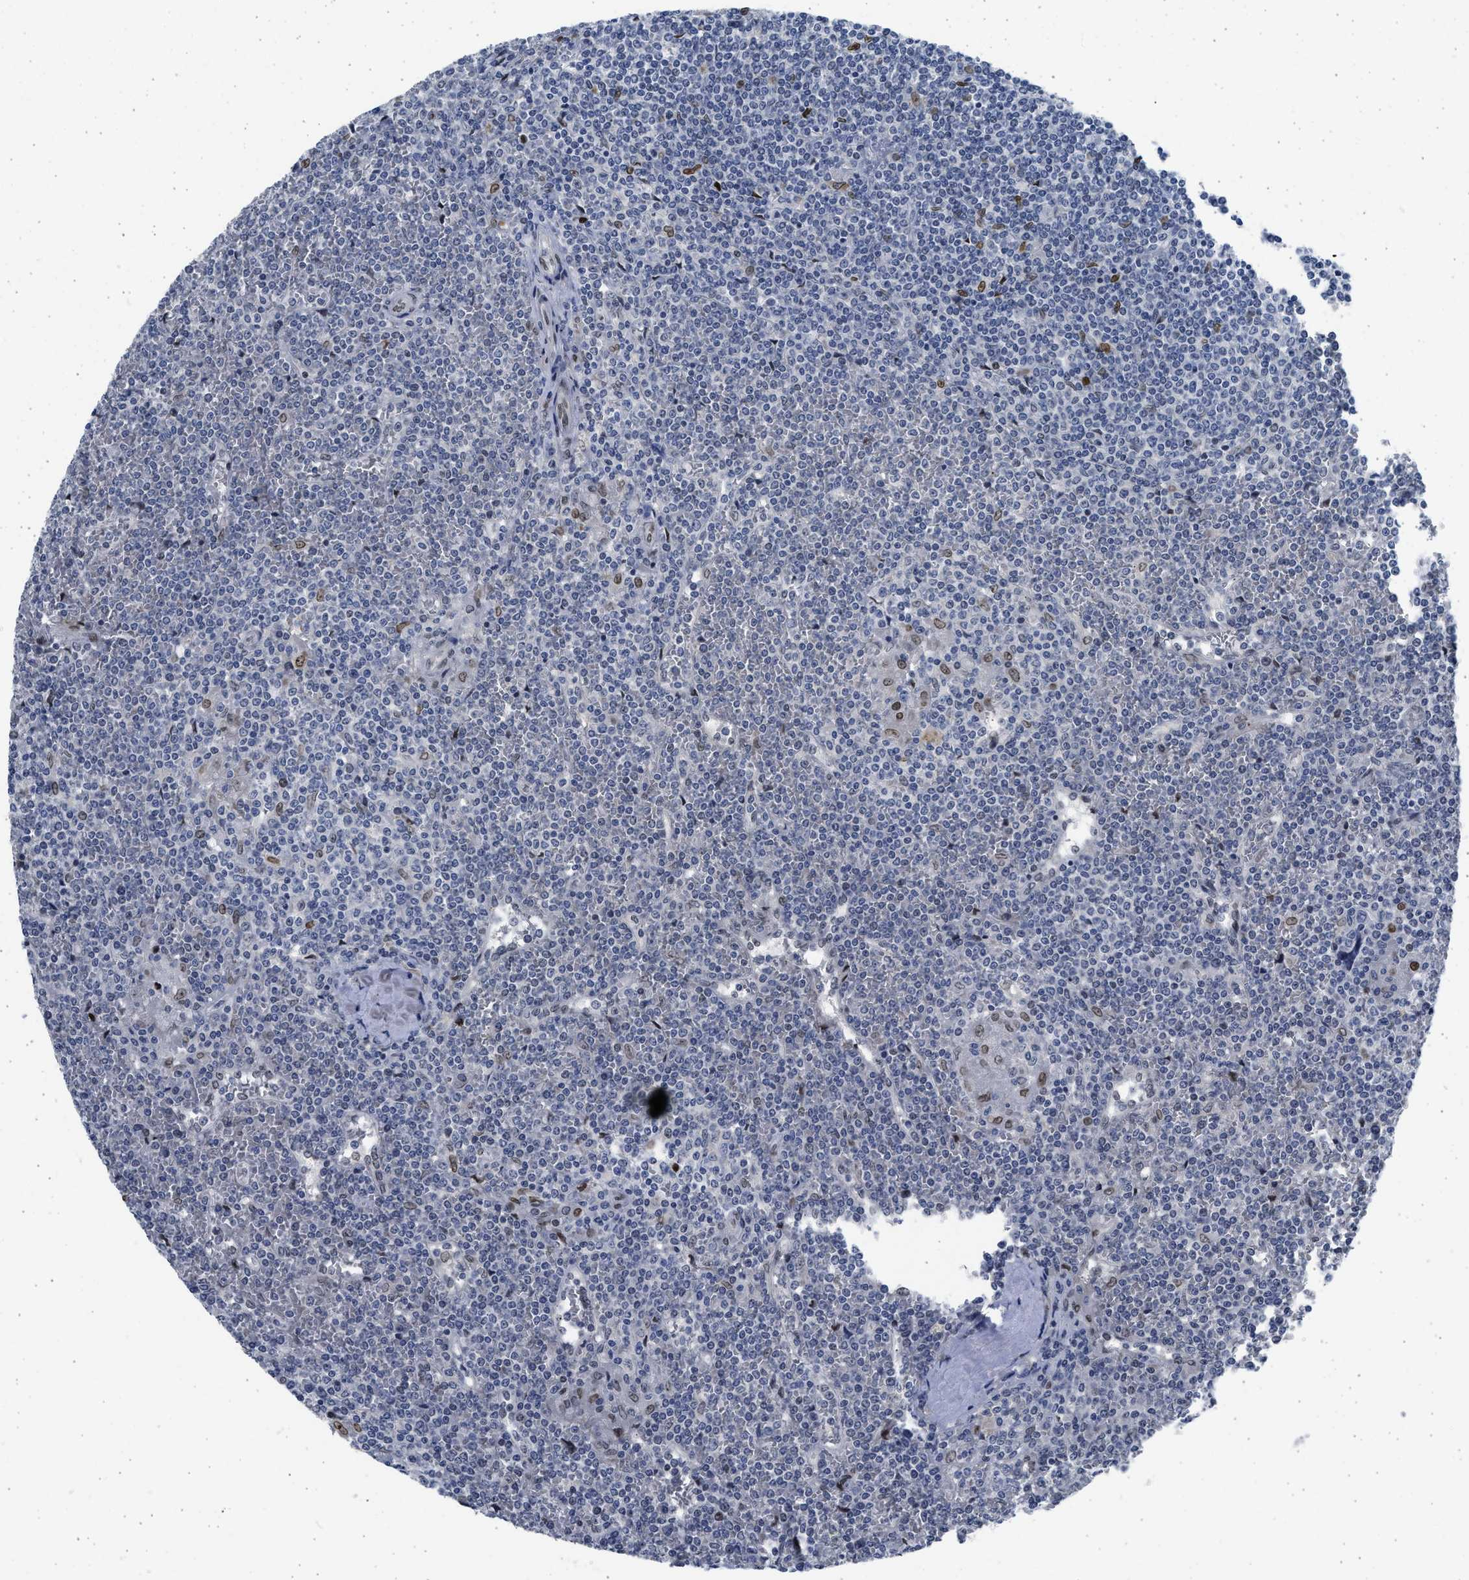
{"staining": {"intensity": "moderate", "quantity": "<25%", "location": "nuclear"}, "tissue": "lymphoma", "cell_type": "Tumor cells", "image_type": "cancer", "snomed": [{"axis": "morphology", "description": "Malignant lymphoma, non-Hodgkin's type, Low grade"}, {"axis": "topography", "description": "Spleen"}], "caption": "Protein staining of low-grade malignant lymphoma, non-Hodgkin's type tissue displays moderate nuclear expression in approximately <25% of tumor cells.", "gene": "HMGN3", "patient": {"sex": "female", "age": 19}}